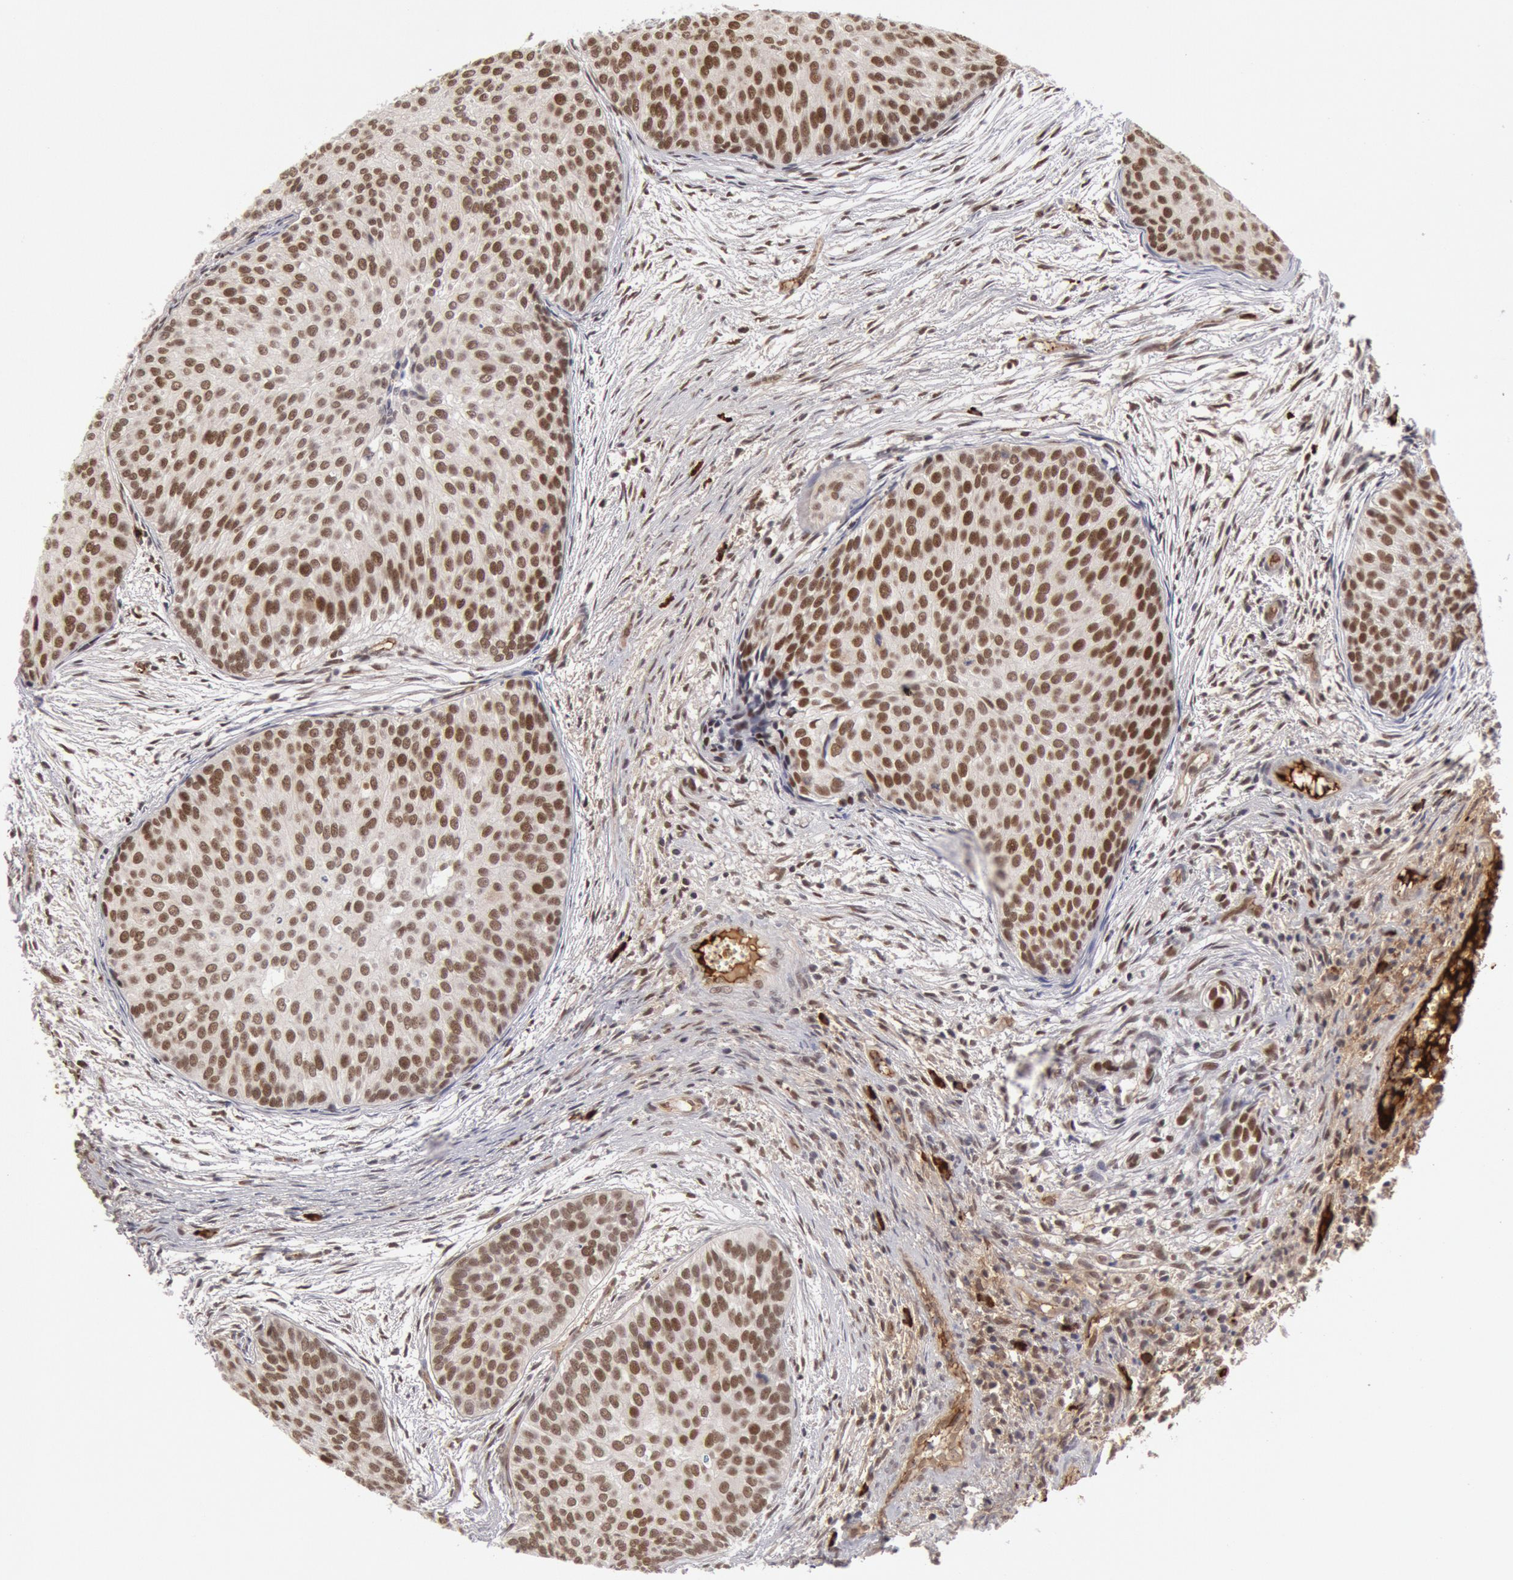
{"staining": {"intensity": "moderate", "quantity": ">75%", "location": "nuclear"}, "tissue": "urothelial cancer", "cell_type": "Tumor cells", "image_type": "cancer", "snomed": [{"axis": "morphology", "description": "Urothelial carcinoma, Low grade"}, {"axis": "topography", "description": "Urinary bladder"}], "caption": "A brown stain shows moderate nuclear positivity of a protein in urothelial cancer tumor cells. The staining was performed using DAB (3,3'-diaminobenzidine) to visualize the protein expression in brown, while the nuclei were stained in blue with hematoxylin (Magnification: 20x).", "gene": "PPP4R3B", "patient": {"sex": "male", "age": 84}}